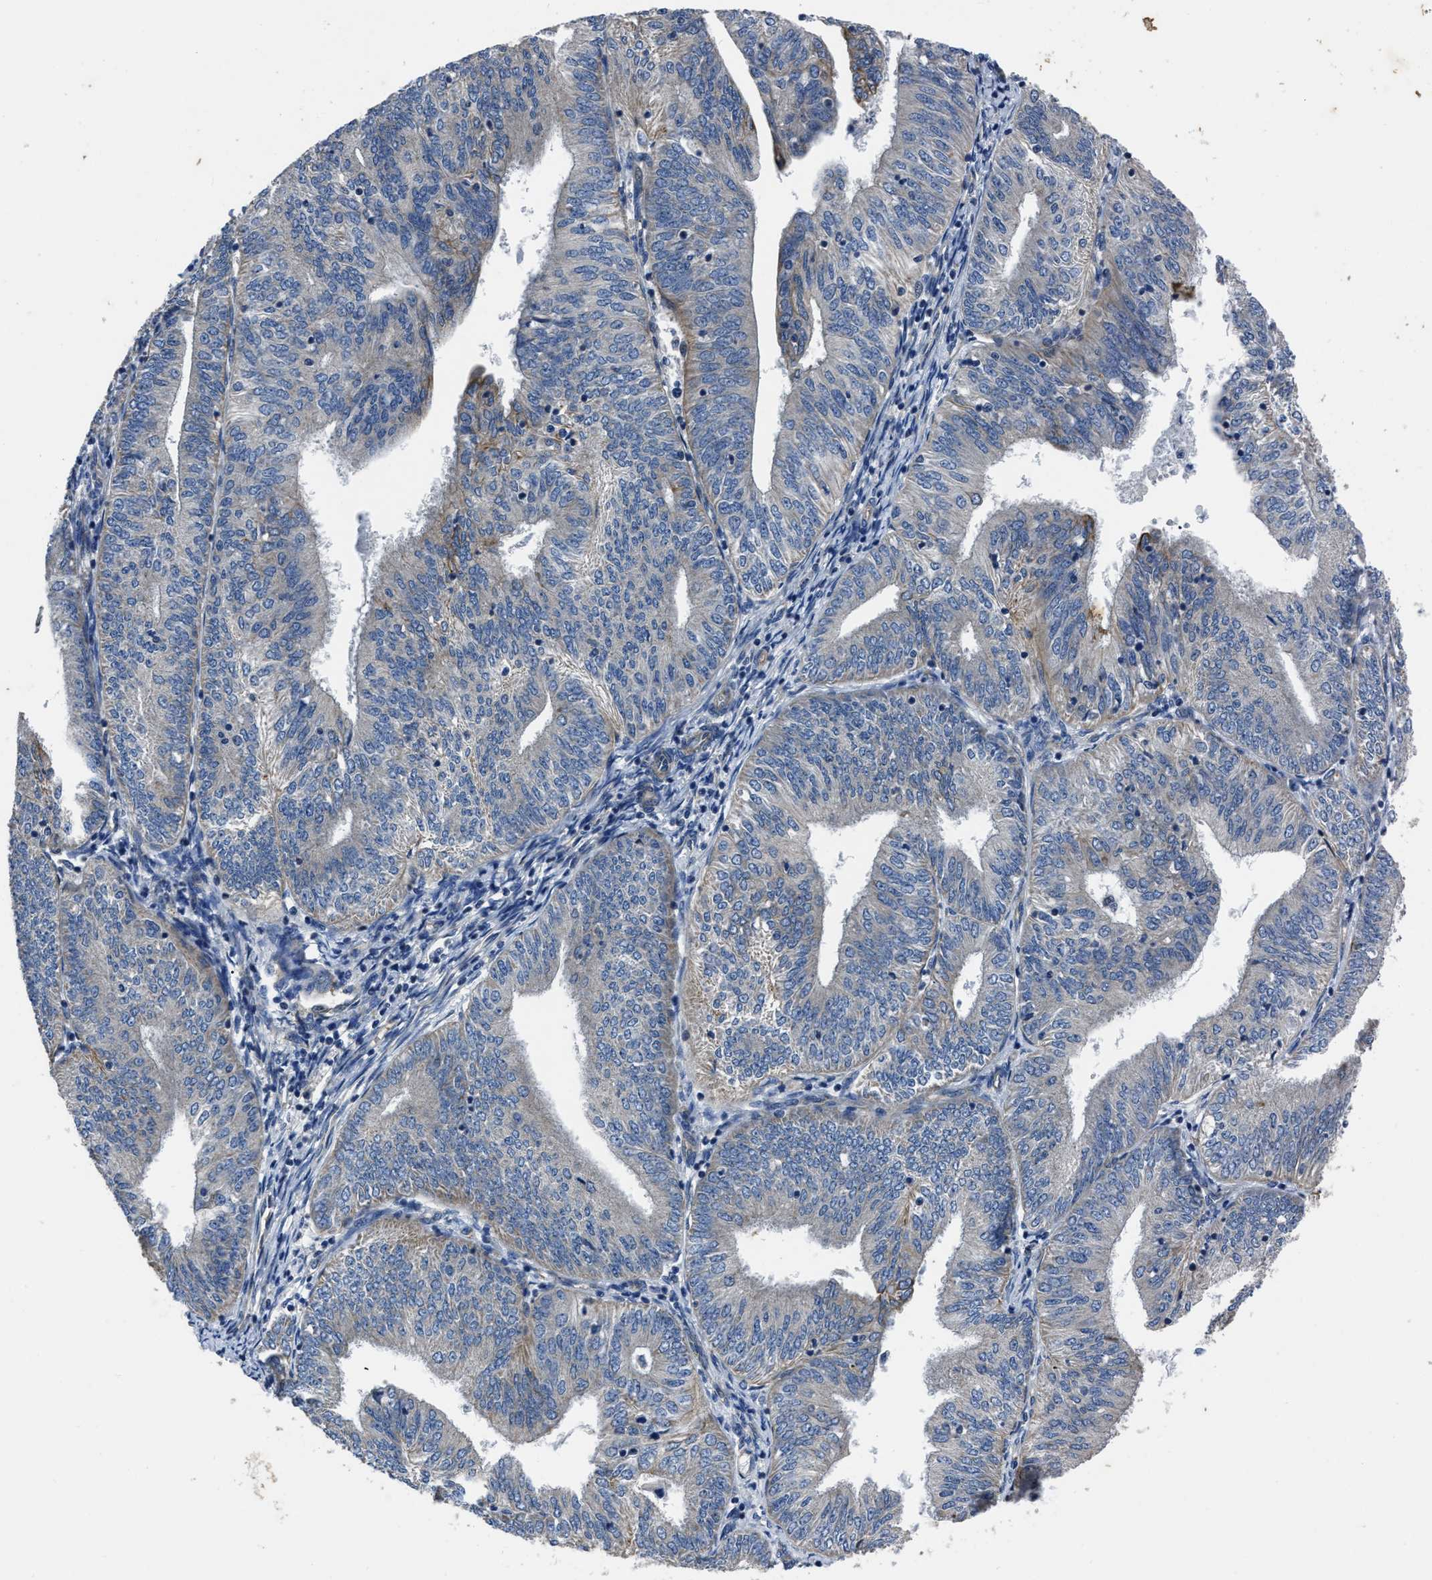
{"staining": {"intensity": "negative", "quantity": "none", "location": "none"}, "tissue": "endometrial cancer", "cell_type": "Tumor cells", "image_type": "cancer", "snomed": [{"axis": "morphology", "description": "Adenocarcinoma, NOS"}, {"axis": "topography", "description": "Endometrium"}], "caption": "A histopathology image of endometrial cancer (adenocarcinoma) stained for a protein exhibits no brown staining in tumor cells.", "gene": "ERC1", "patient": {"sex": "female", "age": 58}}